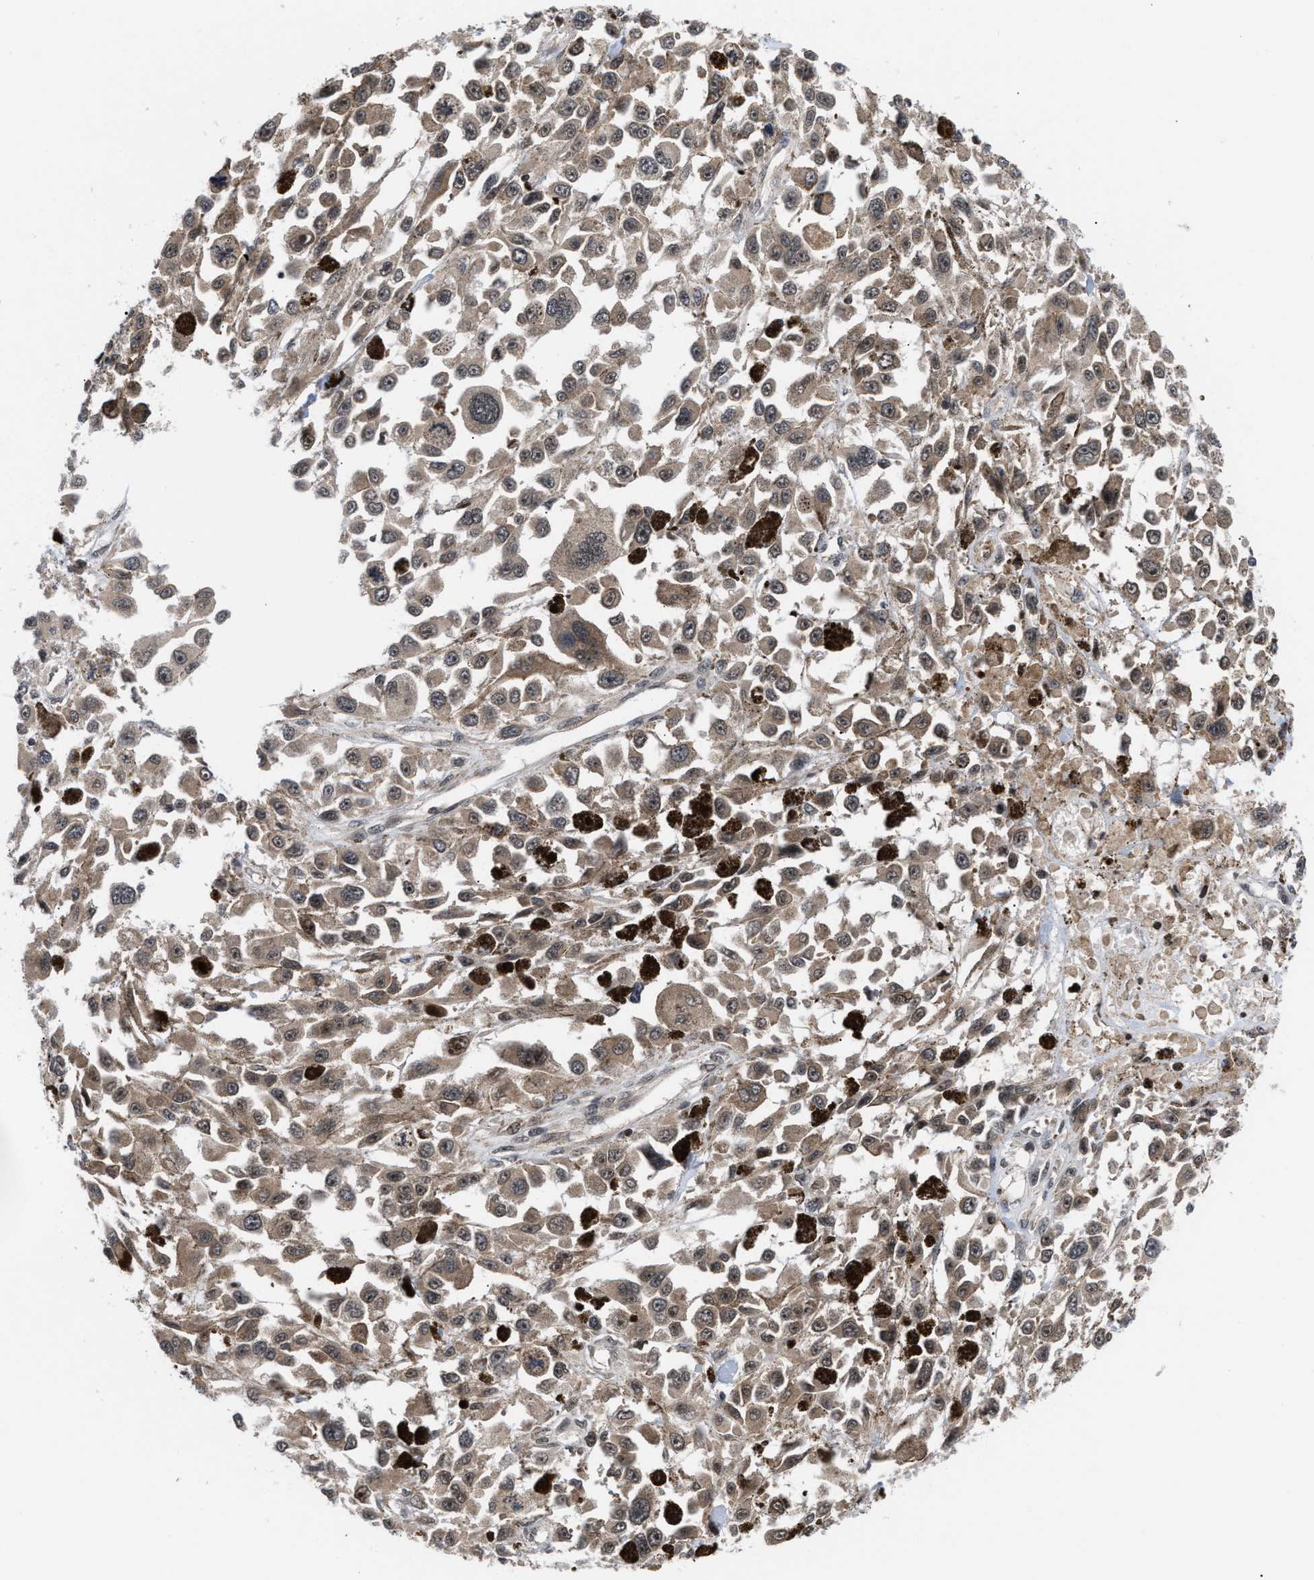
{"staining": {"intensity": "weak", "quantity": ">75%", "location": "cytoplasmic/membranous,nuclear"}, "tissue": "melanoma", "cell_type": "Tumor cells", "image_type": "cancer", "snomed": [{"axis": "morphology", "description": "Malignant melanoma, Metastatic site"}, {"axis": "topography", "description": "Lymph node"}], "caption": "A brown stain labels weak cytoplasmic/membranous and nuclear staining of a protein in human malignant melanoma (metastatic site) tumor cells.", "gene": "STAU2", "patient": {"sex": "male", "age": 59}}